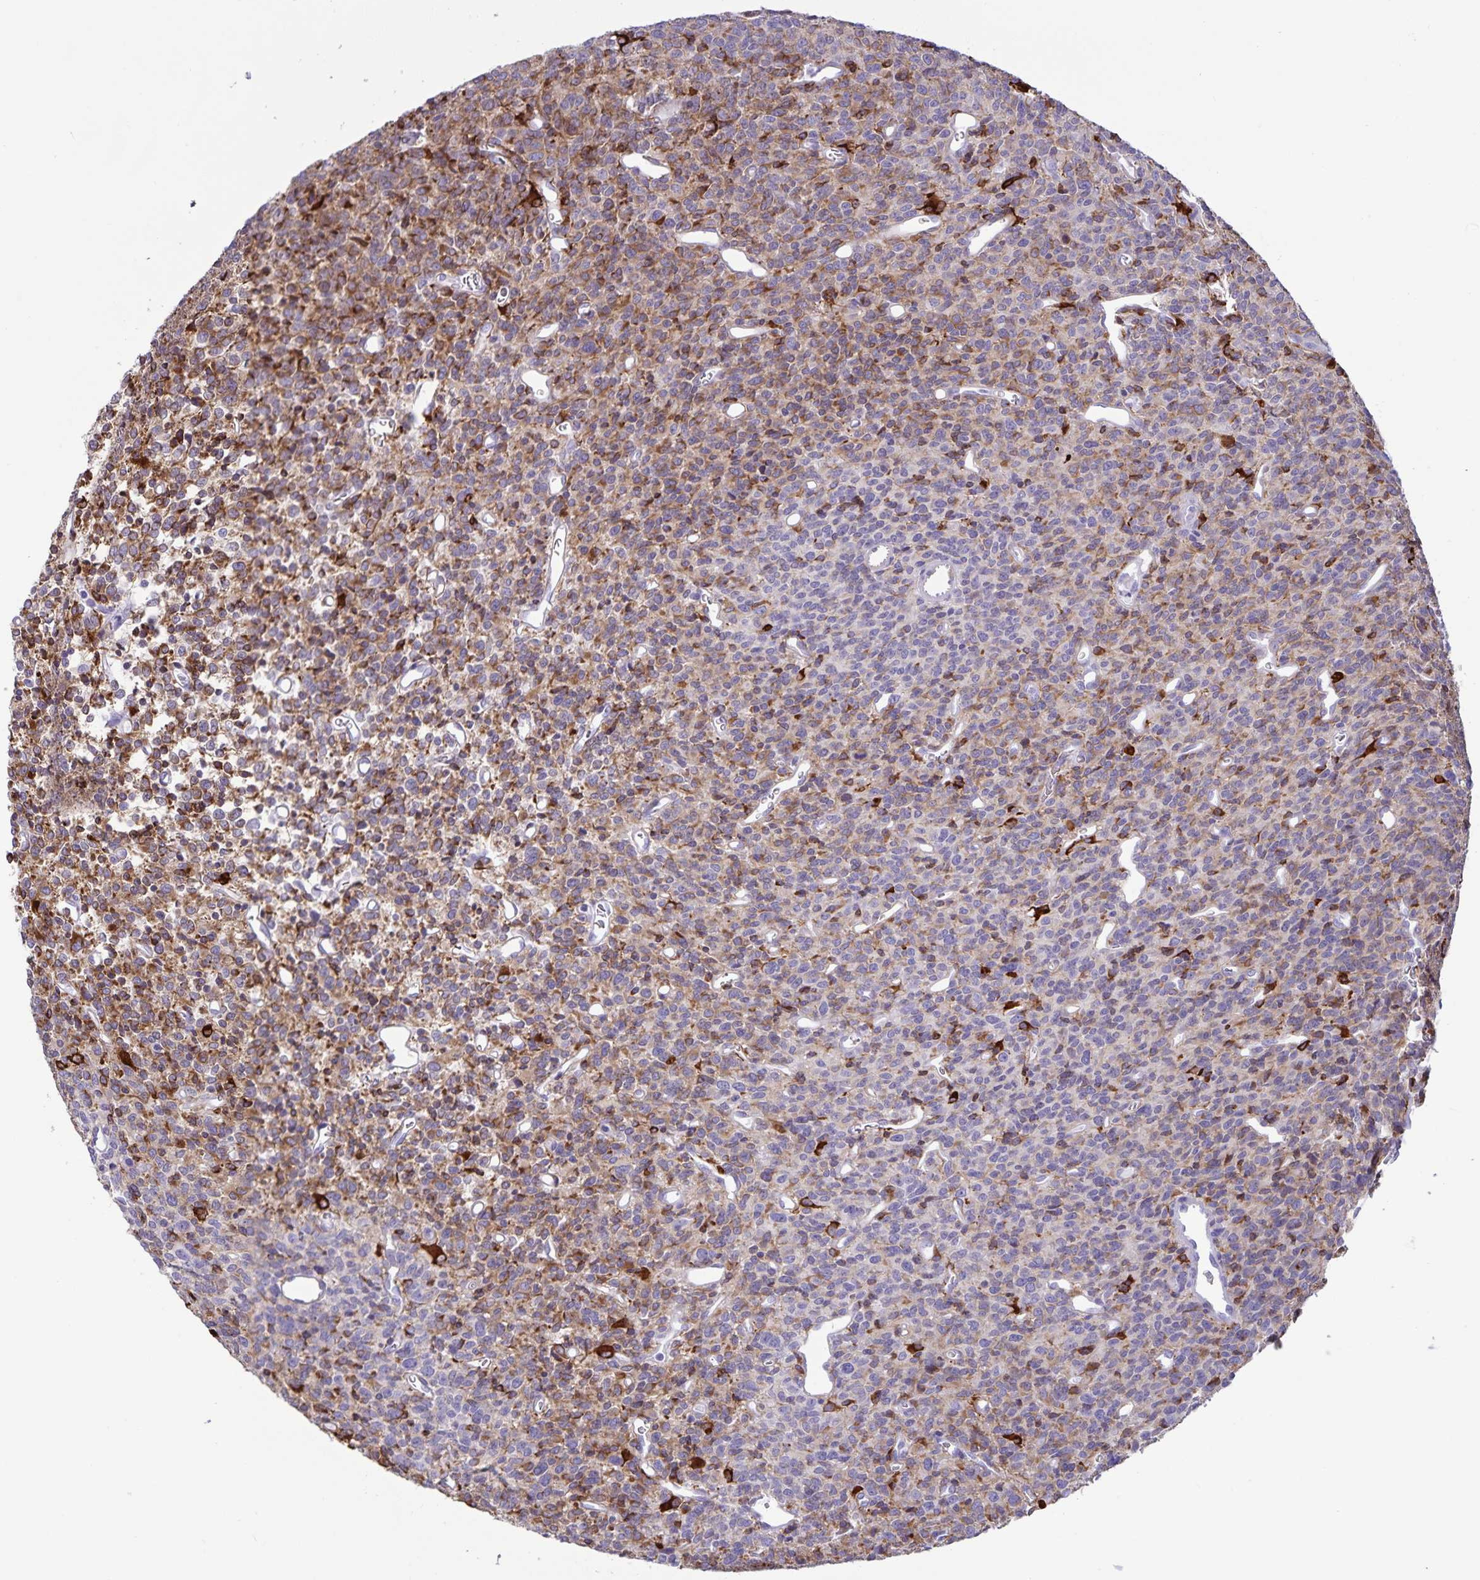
{"staining": {"intensity": "moderate", "quantity": ">75%", "location": "cytoplasmic/membranous"}, "tissue": "glioma", "cell_type": "Tumor cells", "image_type": "cancer", "snomed": [{"axis": "morphology", "description": "Glioma, malignant, High grade"}, {"axis": "topography", "description": "Brain"}], "caption": "This is an image of immunohistochemistry staining of glioma, which shows moderate positivity in the cytoplasmic/membranous of tumor cells.", "gene": "RCN1", "patient": {"sex": "male", "age": 76}}